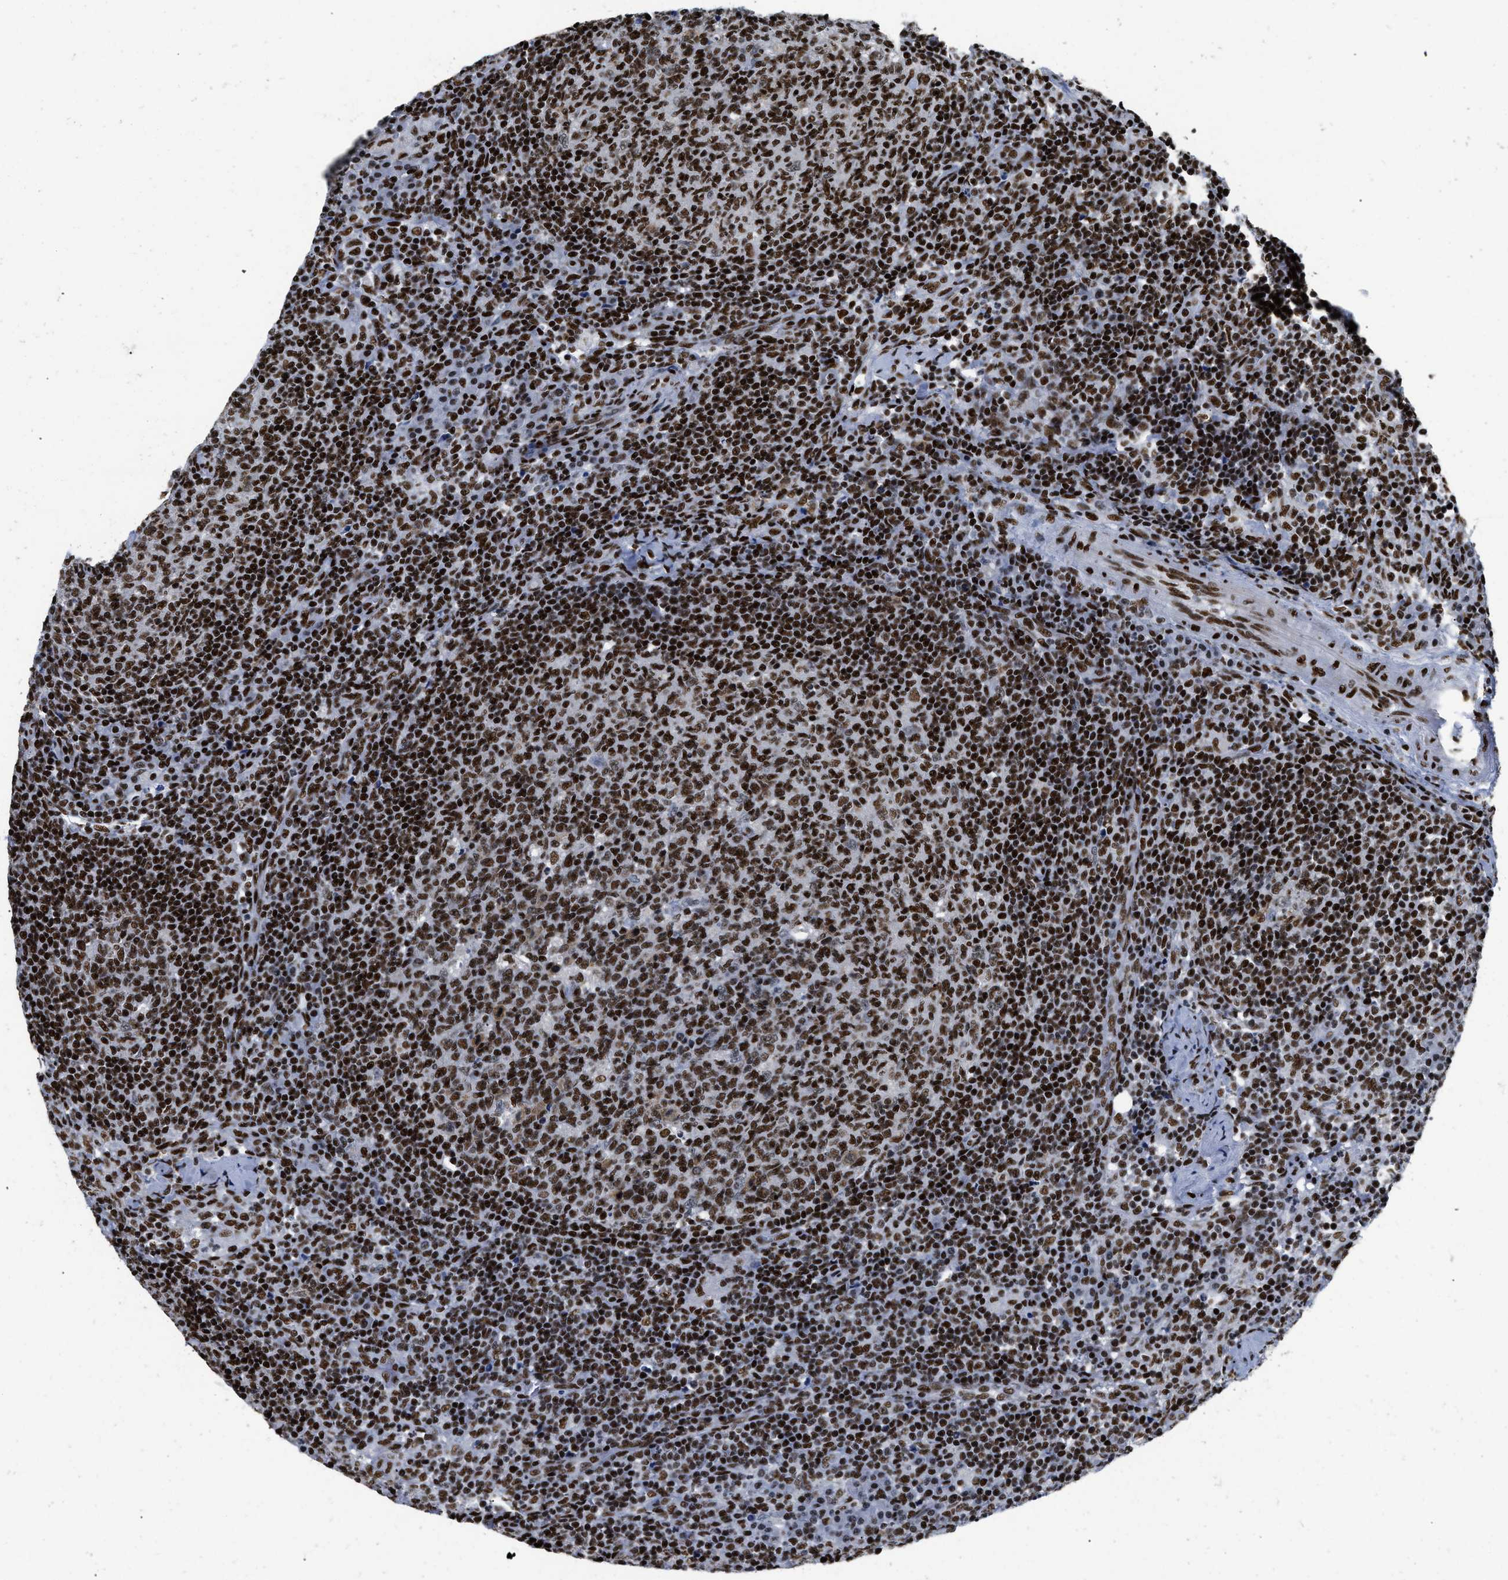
{"staining": {"intensity": "strong", "quantity": ">75%", "location": "nuclear"}, "tissue": "lymph node", "cell_type": "Germinal center cells", "image_type": "normal", "snomed": [{"axis": "morphology", "description": "Normal tissue, NOS"}, {"axis": "morphology", "description": "Inflammation, NOS"}, {"axis": "topography", "description": "Lymph node"}], "caption": "Benign lymph node was stained to show a protein in brown. There is high levels of strong nuclear staining in approximately >75% of germinal center cells. (brown staining indicates protein expression, while blue staining denotes nuclei).", "gene": "CREB1", "patient": {"sex": "male", "age": 55}}